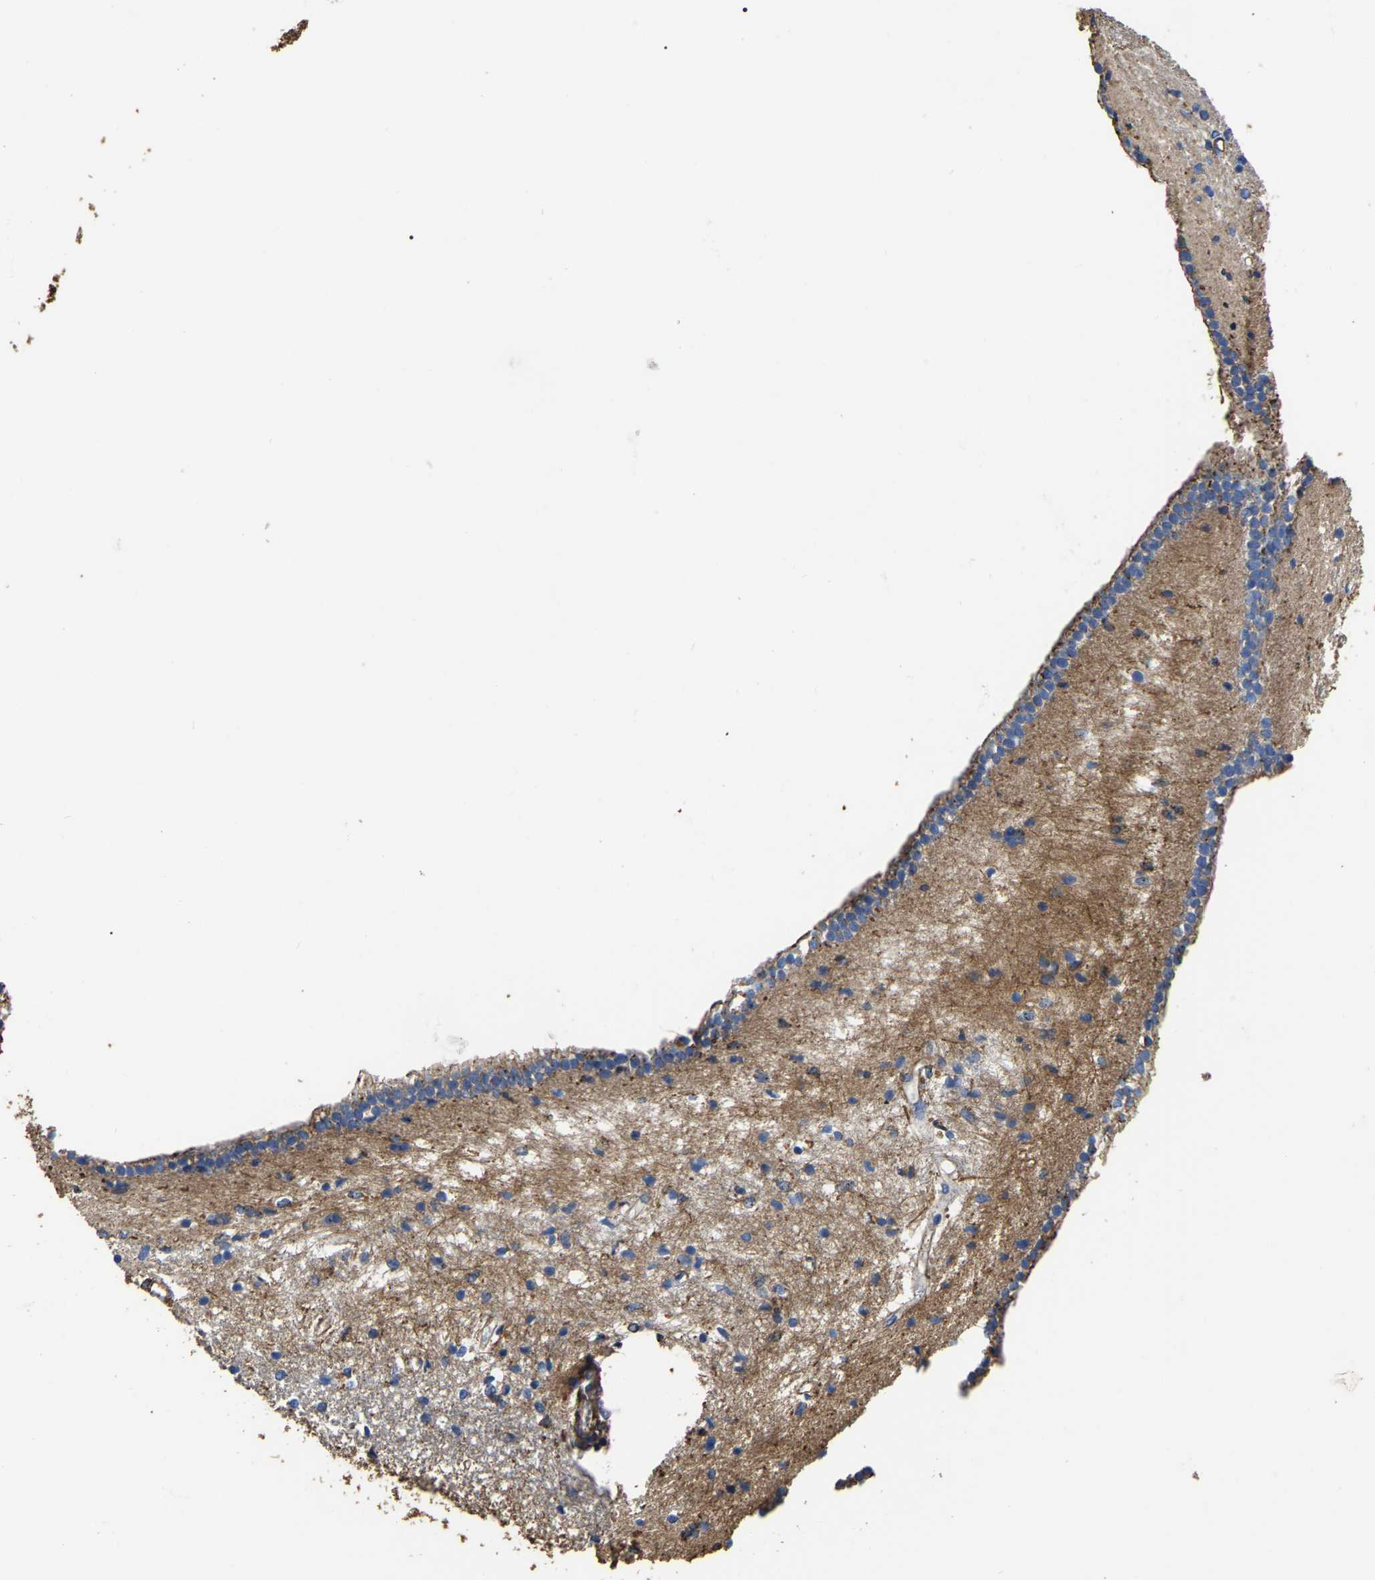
{"staining": {"intensity": "moderate", "quantity": "<25%", "location": "cytoplasmic/membranous"}, "tissue": "caudate", "cell_type": "Glial cells", "image_type": "normal", "snomed": [{"axis": "morphology", "description": "Normal tissue, NOS"}, {"axis": "topography", "description": "Lateral ventricle wall"}], "caption": "Unremarkable caudate displays moderate cytoplasmic/membranous positivity in approximately <25% of glial cells, visualized by immunohistochemistry. (Stains: DAB in brown, nuclei in blue, Microscopy: brightfield microscopy at high magnification).", "gene": "ARMT1", "patient": {"sex": "male", "age": 45}}